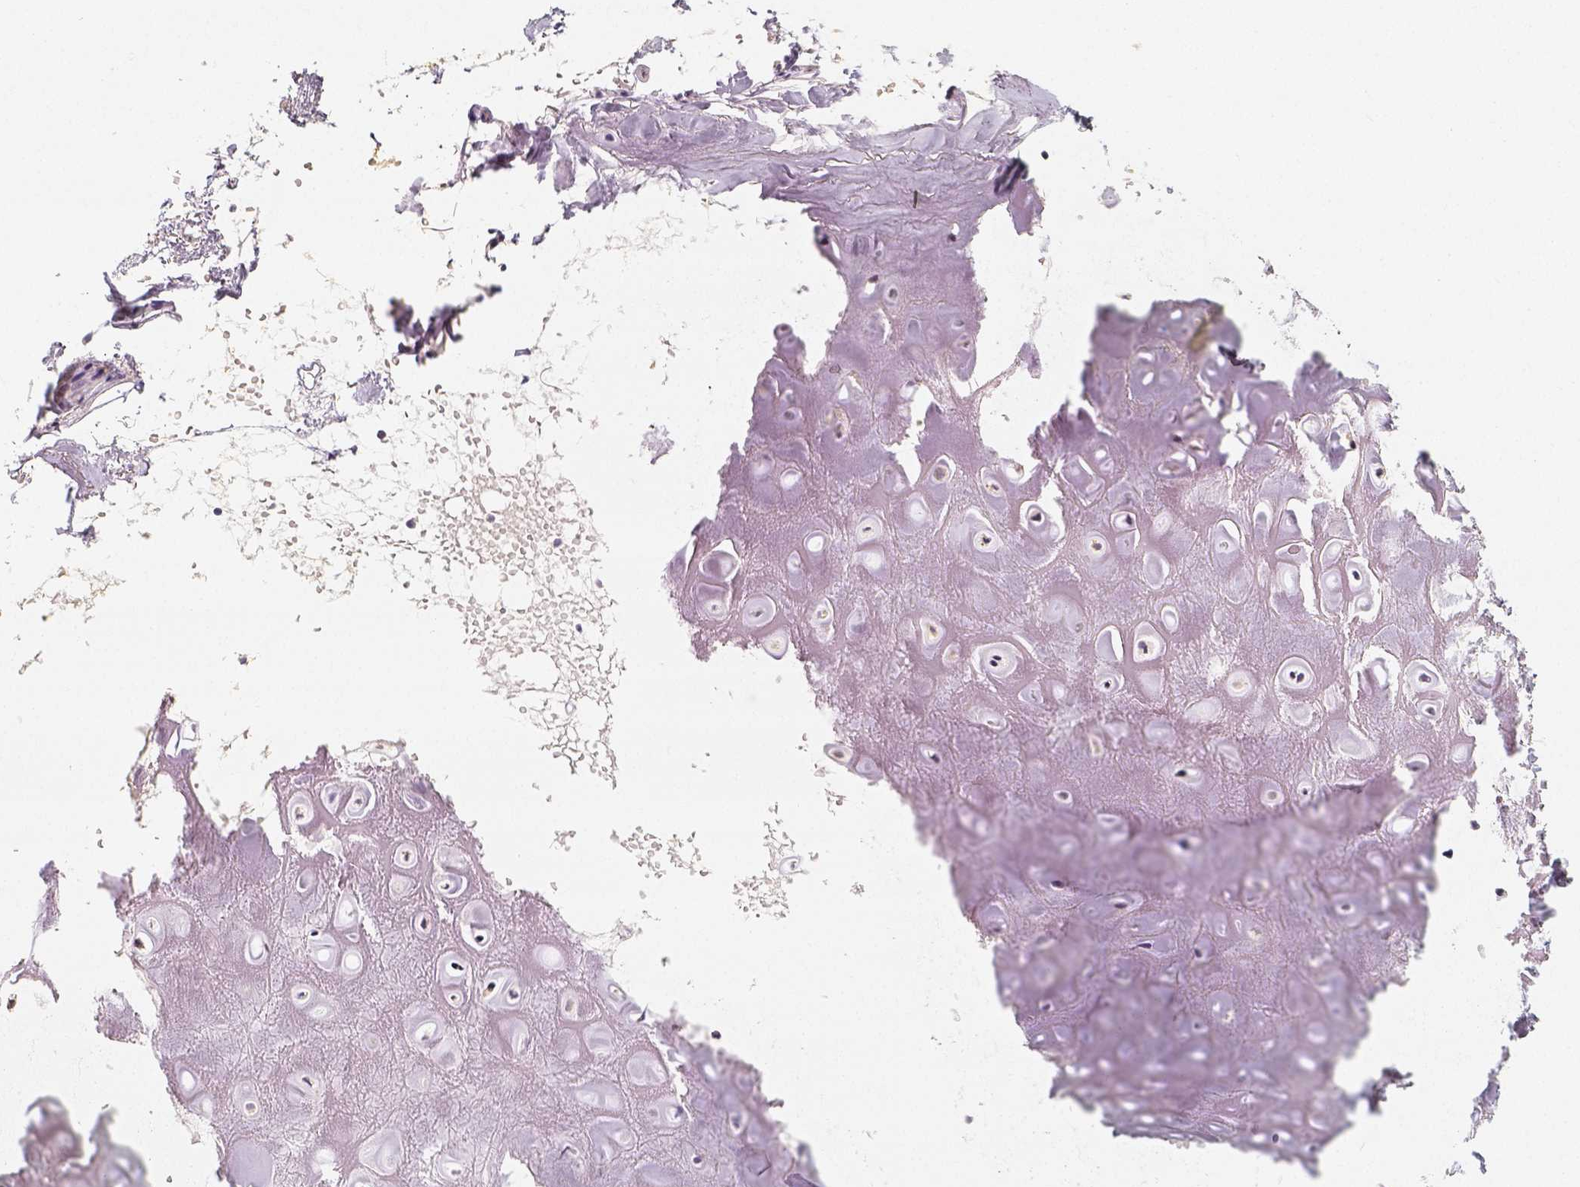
{"staining": {"intensity": "negative", "quantity": "none", "location": "none"}, "tissue": "soft tissue", "cell_type": "Chondrocytes", "image_type": "normal", "snomed": [{"axis": "morphology", "description": "Normal tissue, NOS"}, {"axis": "topography", "description": "Cartilage tissue"}], "caption": "Immunohistochemistry (IHC) of benign human soft tissue shows no expression in chondrocytes. (DAB IHC, high magnification).", "gene": "THY1", "patient": {"sex": "male", "age": 65}}